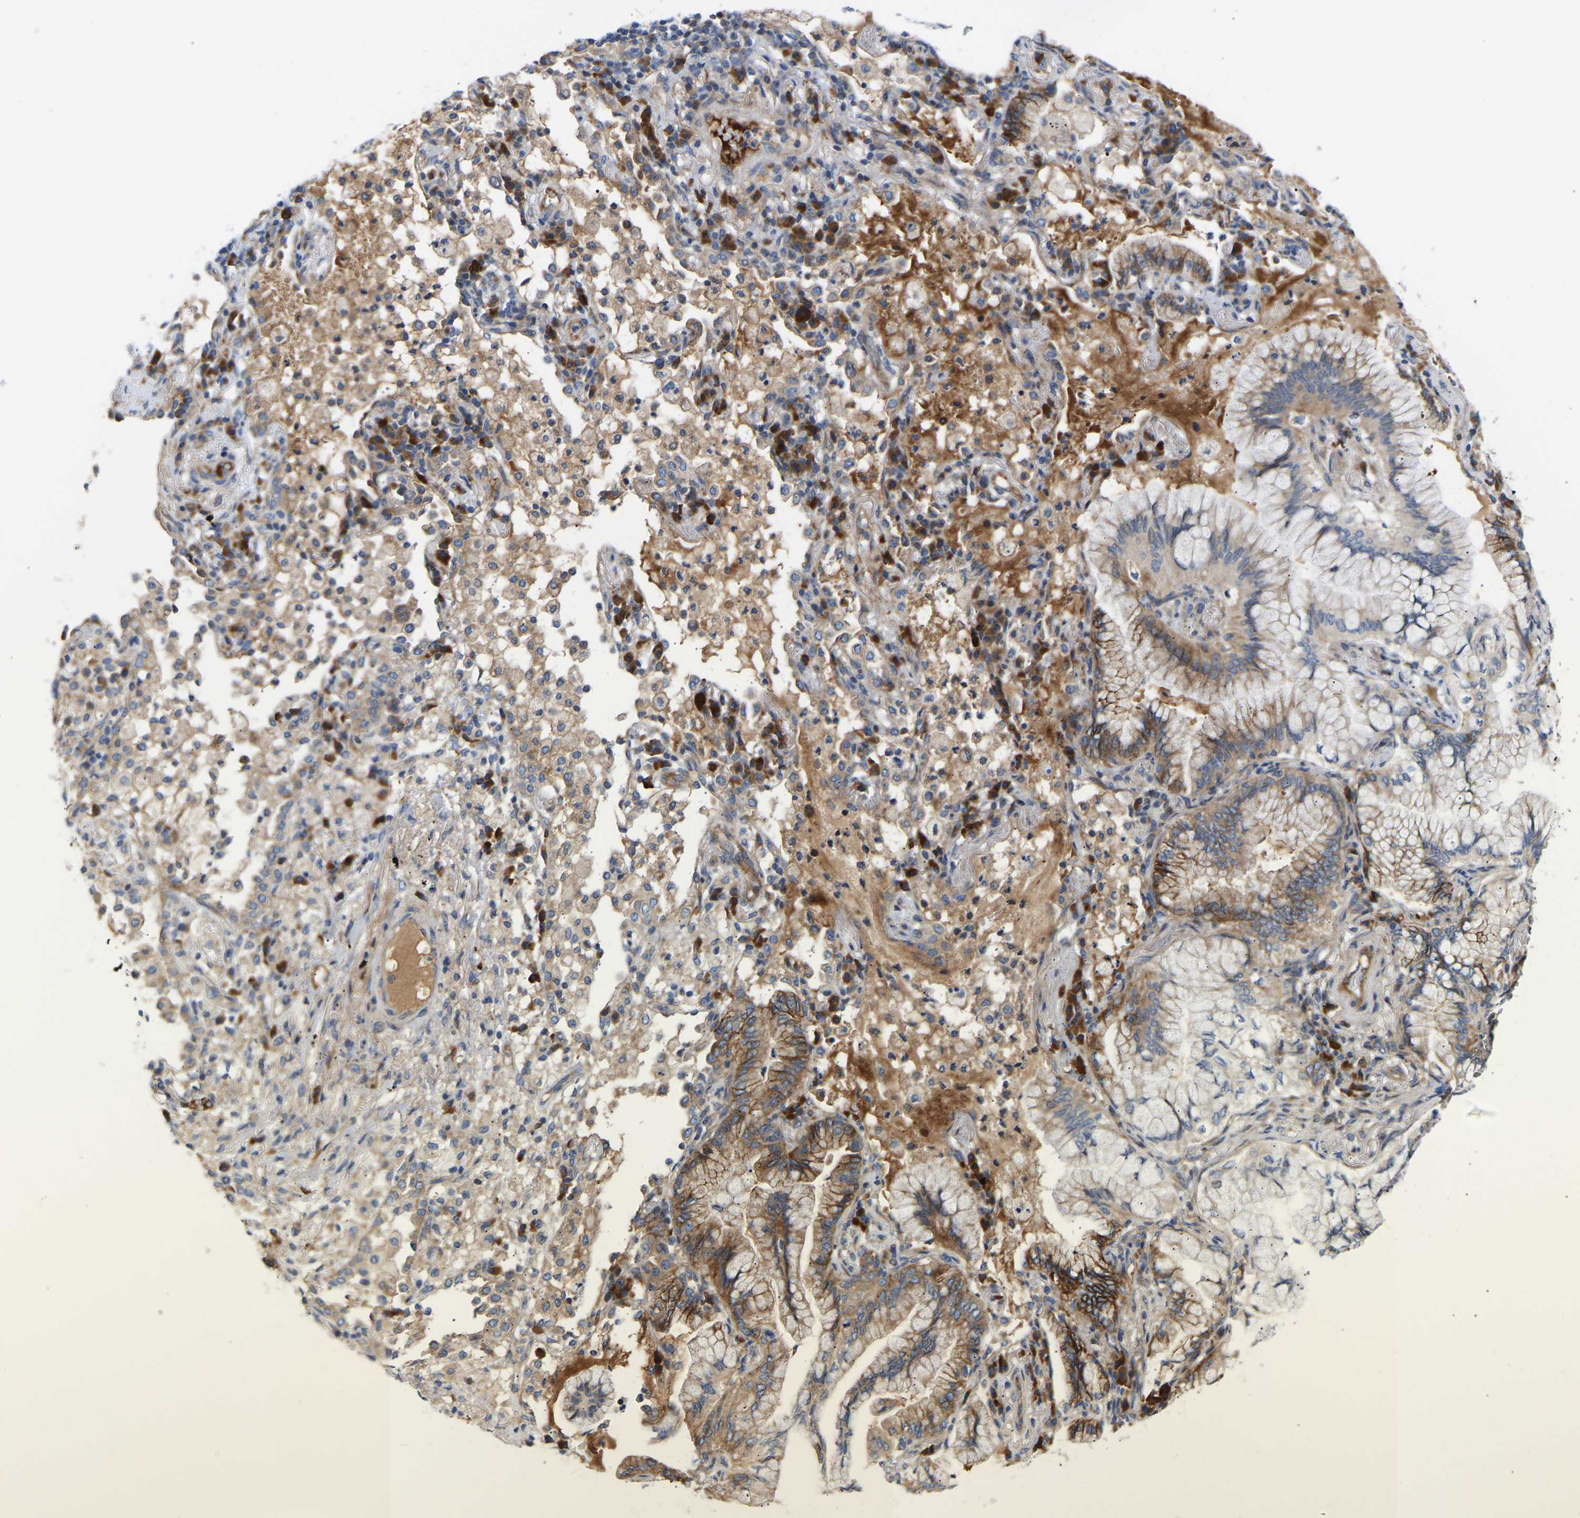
{"staining": {"intensity": "moderate", "quantity": ">75%", "location": "cytoplasmic/membranous"}, "tissue": "lung cancer", "cell_type": "Tumor cells", "image_type": "cancer", "snomed": [{"axis": "morphology", "description": "Adenocarcinoma, NOS"}, {"axis": "topography", "description": "Lung"}], "caption": "Immunohistochemical staining of lung cancer (adenocarcinoma) reveals medium levels of moderate cytoplasmic/membranous protein expression in approximately >75% of tumor cells.", "gene": "AIMP2", "patient": {"sex": "female", "age": 70}}